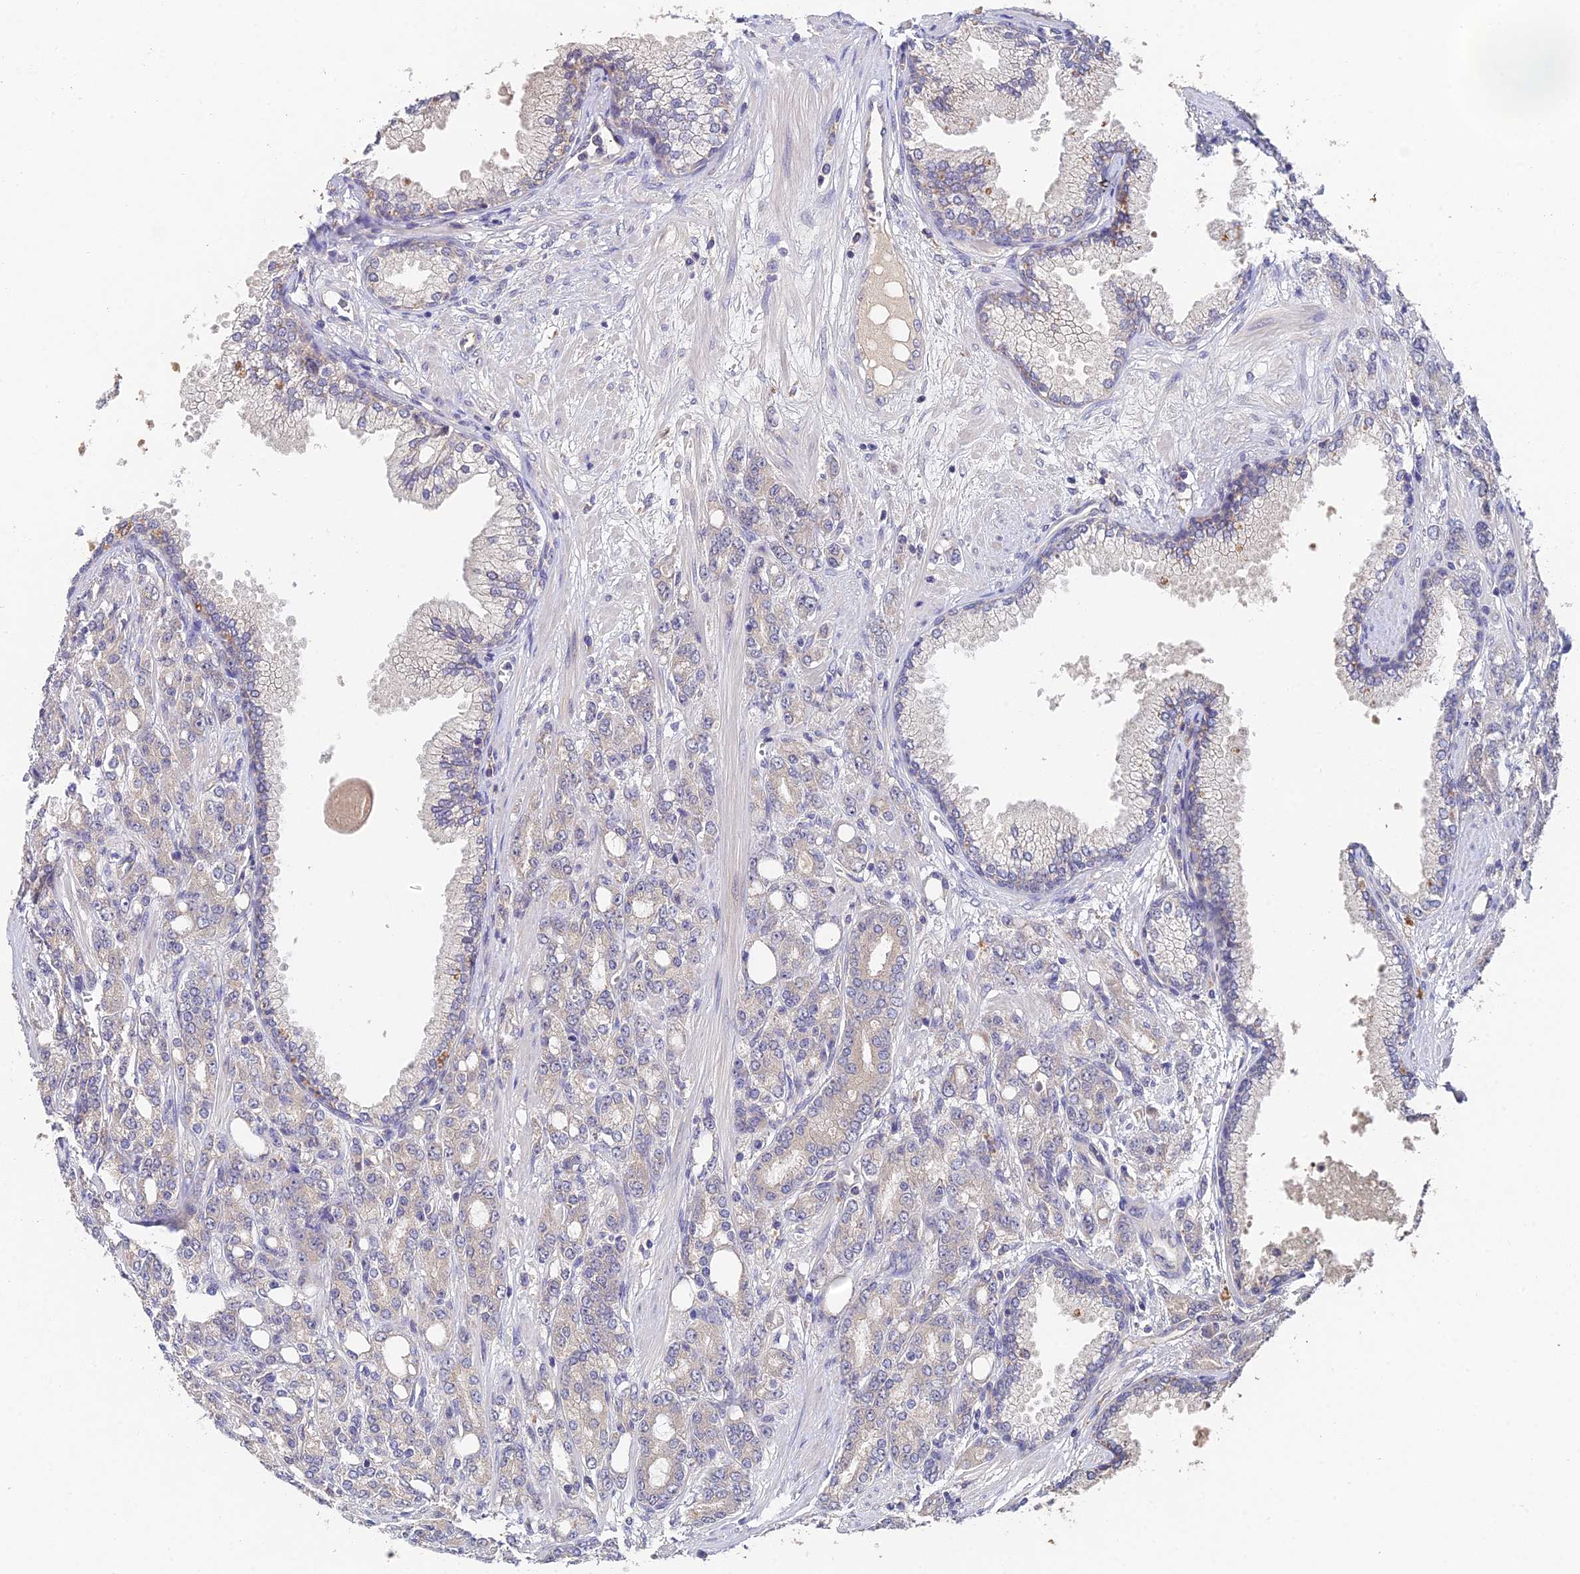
{"staining": {"intensity": "negative", "quantity": "none", "location": "none"}, "tissue": "prostate cancer", "cell_type": "Tumor cells", "image_type": "cancer", "snomed": [{"axis": "morphology", "description": "Adenocarcinoma, High grade"}, {"axis": "topography", "description": "Prostate"}], "caption": "Immunohistochemistry (IHC) of prostate cancer (high-grade adenocarcinoma) reveals no expression in tumor cells.", "gene": "ADAMTS13", "patient": {"sex": "male", "age": 62}}